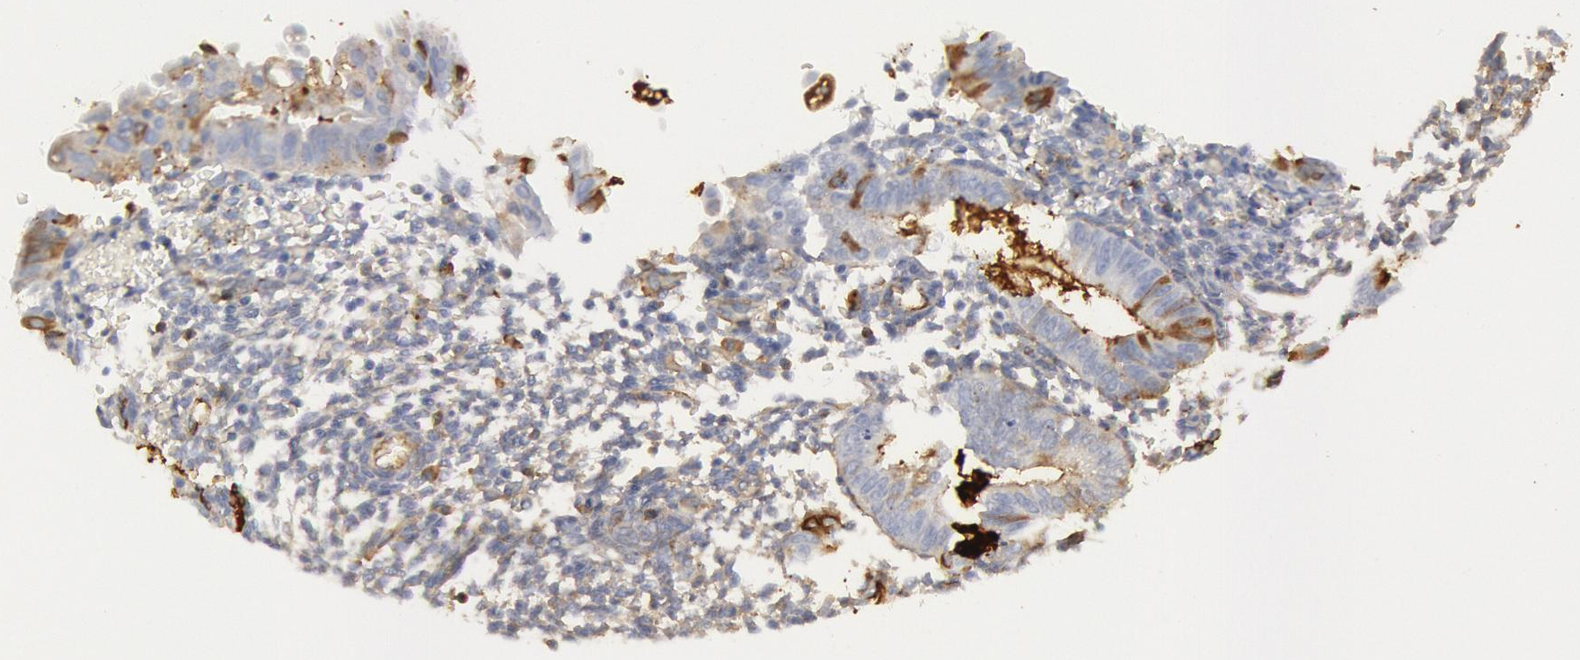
{"staining": {"intensity": "negative", "quantity": "none", "location": "none"}, "tissue": "endometrium", "cell_type": "Cells in endometrial stroma", "image_type": "normal", "snomed": [{"axis": "morphology", "description": "Normal tissue, NOS"}, {"axis": "topography", "description": "Endometrium"}], "caption": "Immunohistochemistry micrograph of unremarkable endometrium: endometrium stained with DAB exhibits no significant protein positivity in cells in endometrial stroma.", "gene": "IGHA1", "patient": {"sex": "female", "age": 61}}